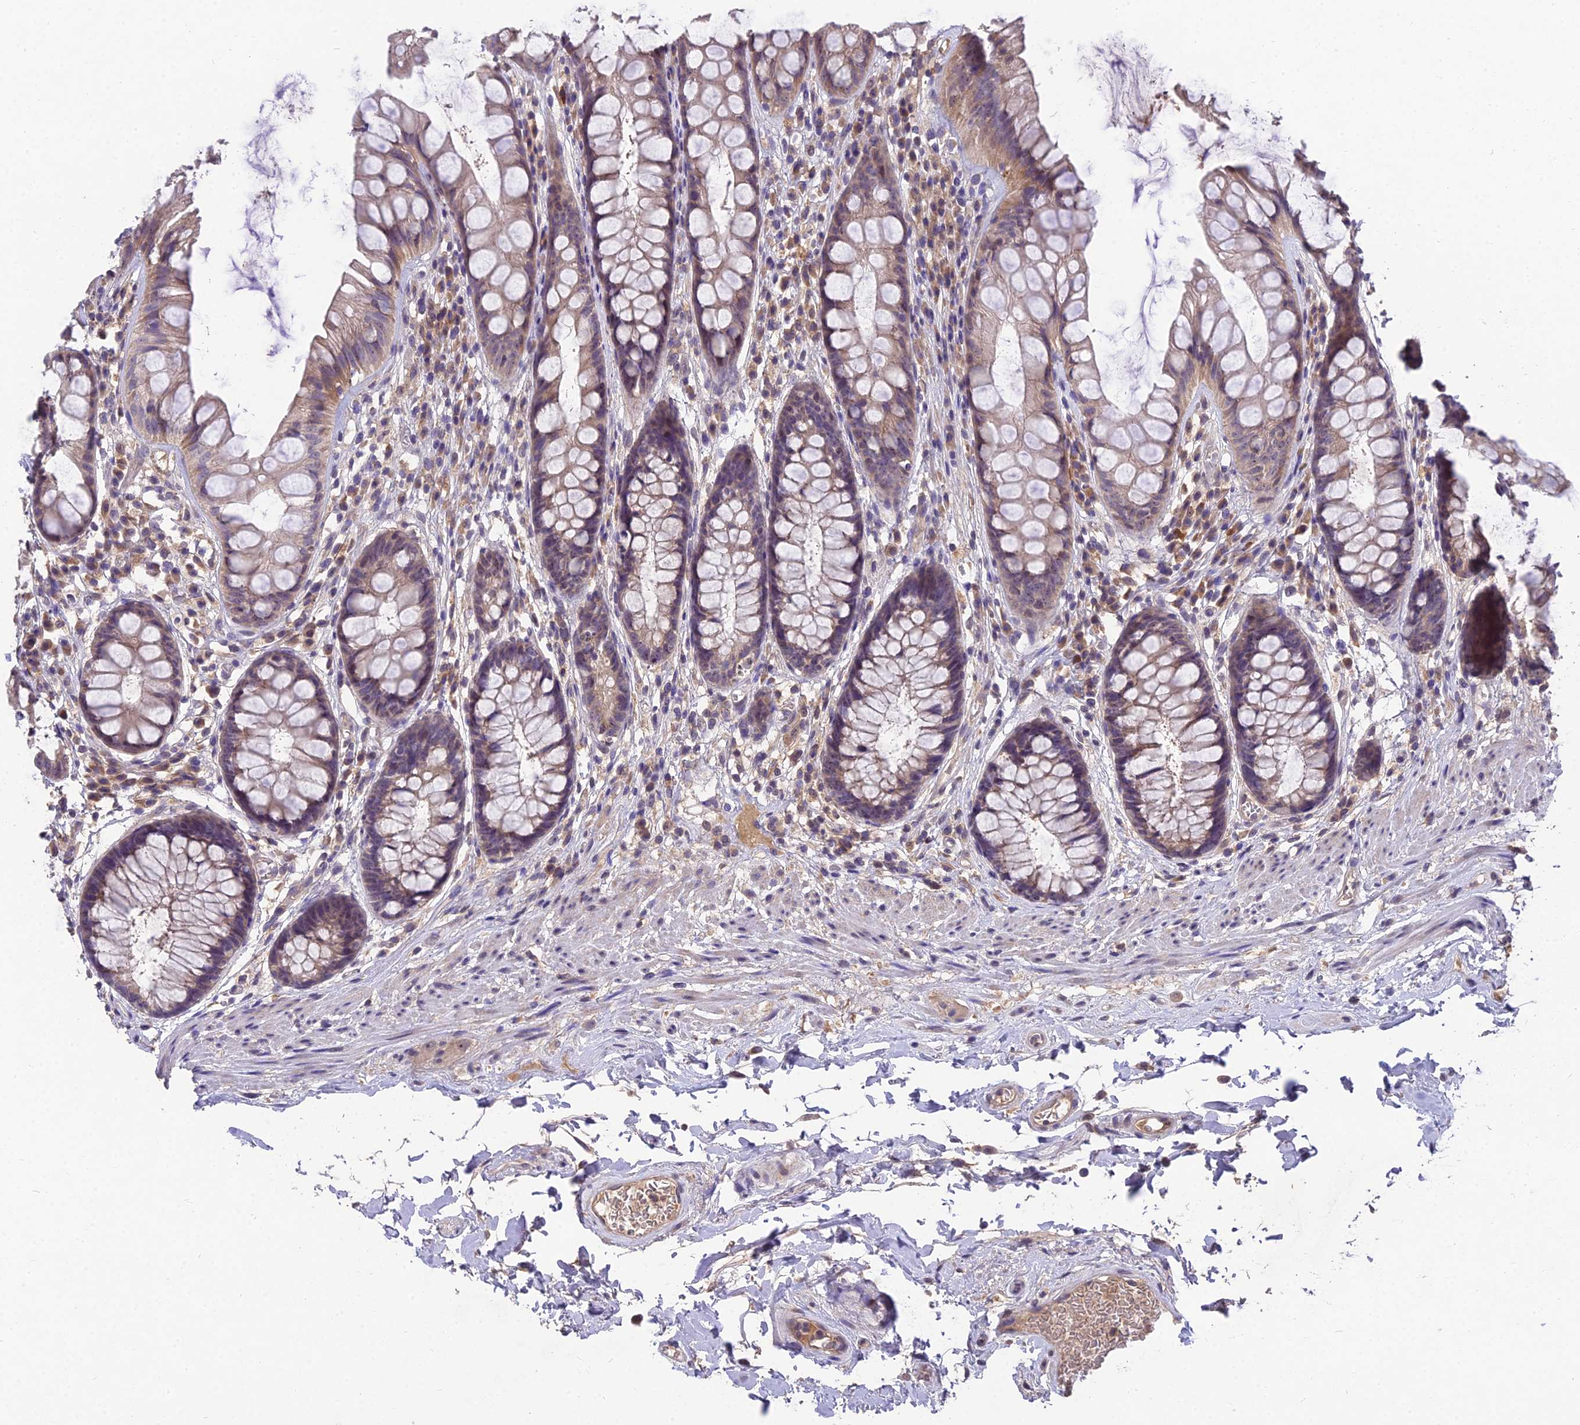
{"staining": {"intensity": "weak", "quantity": "25%-75%", "location": "cytoplasmic/membranous"}, "tissue": "rectum", "cell_type": "Glandular cells", "image_type": "normal", "snomed": [{"axis": "morphology", "description": "Normal tissue, NOS"}, {"axis": "topography", "description": "Rectum"}], "caption": "High-magnification brightfield microscopy of benign rectum stained with DAB (brown) and counterstained with hematoxylin (blue). glandular cells exhibit weak cytoplasmic/membranous positivity is appreciated in approximately25%-75% of cells.", "gene": "ZNF333", "patient": {"sex": "male", "age": 74}}